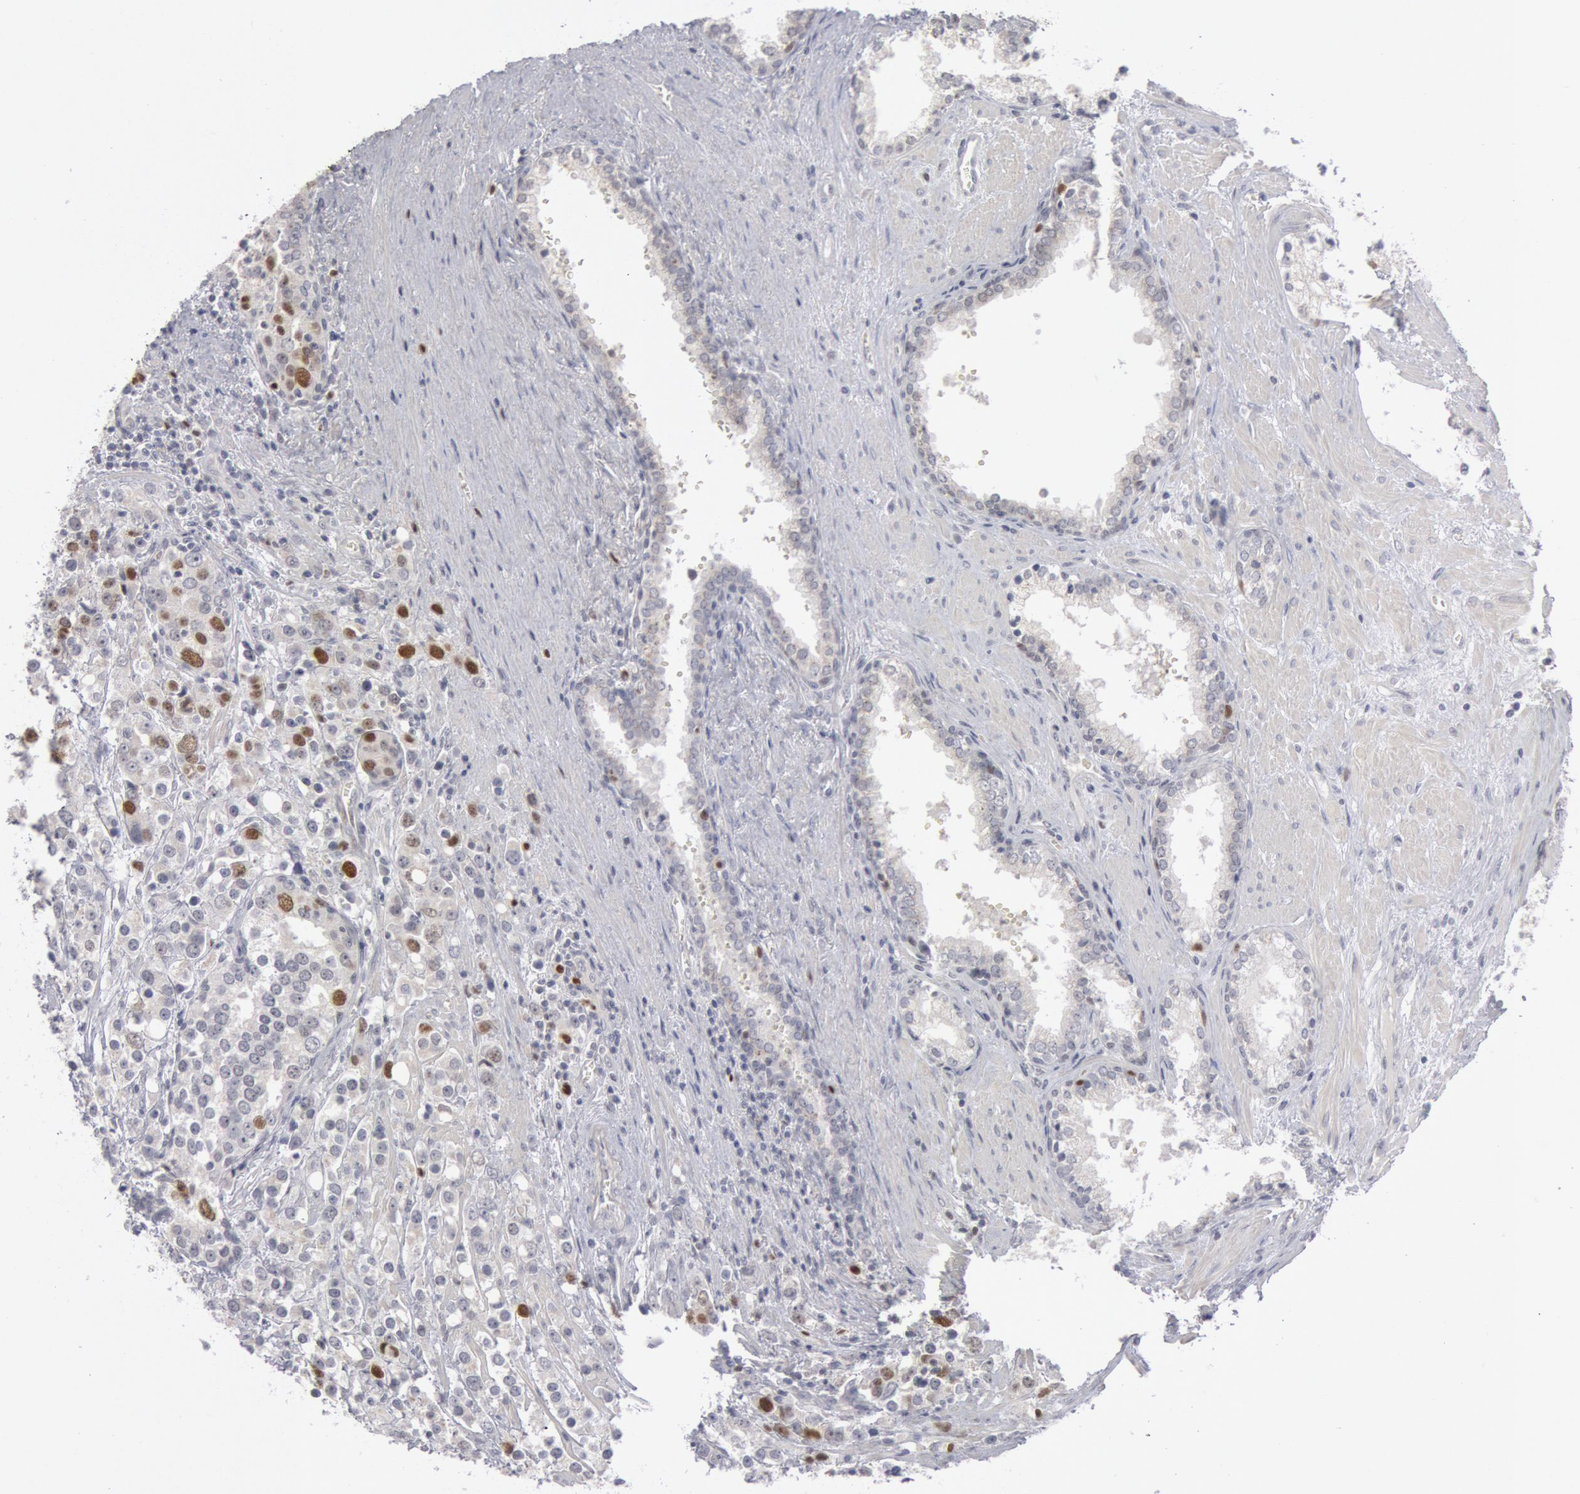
{"staining": {"intensity": "weak", "quantity": "25%-75%", "location": "nuclear"}, "tissue": "prostate cancer", "cell_type": "Tumor cells", "image_type": "cancer", "snomed": [{"axis": "morphology", "description": "Adenocarcinoma, High grade"}, {"axis": "topography", "description": "Prostate"}], "caption": "Protein positivity by immunohistochemistry displays weak nuclear positivity in approximately 25%-75% of tumor cells in prostate cancer. Nuclei are stained in blue.", "gene": "WDHD1", "patient": {"sex": "male", "age": 71}}